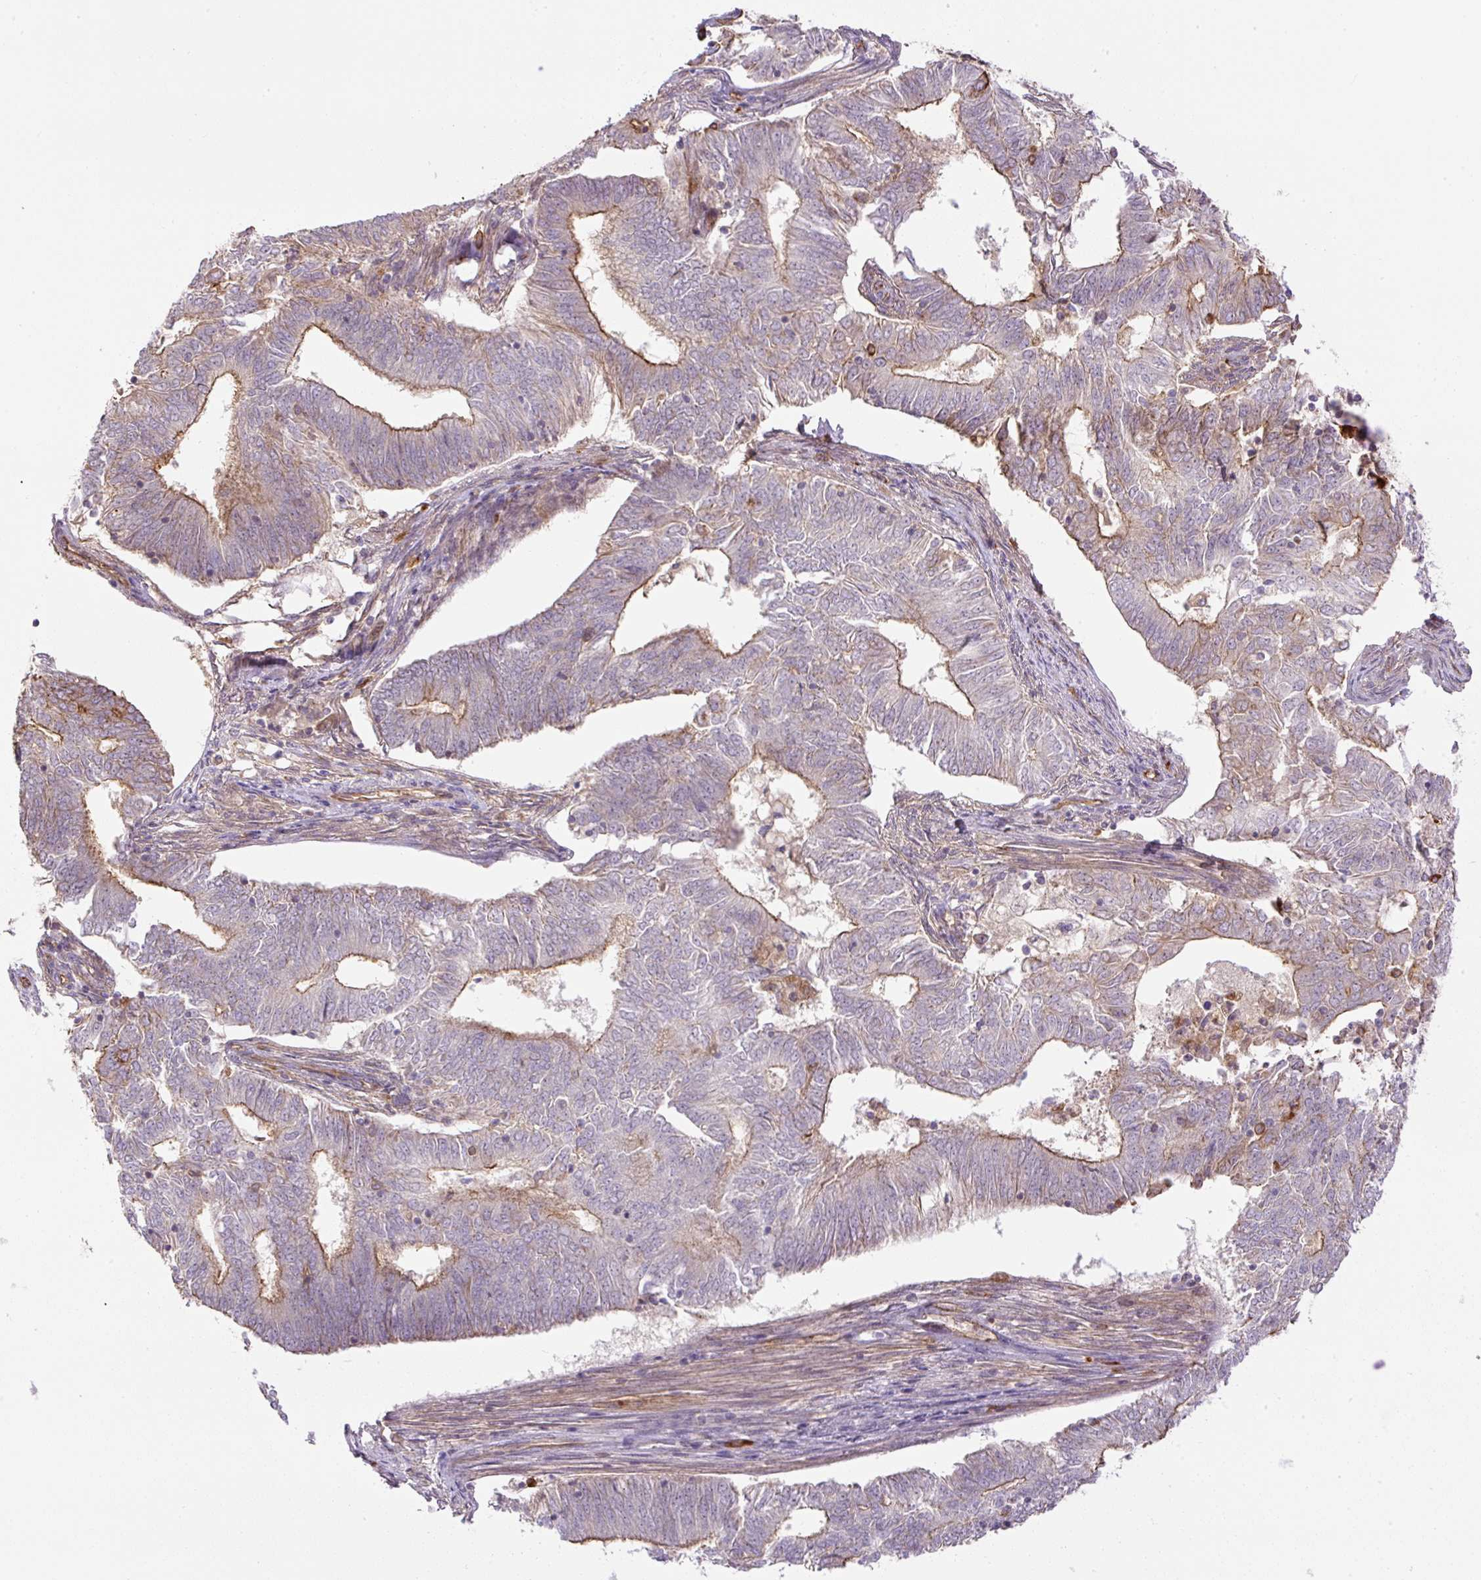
{"staining": {"intensity": "moderate", "quantity": "<25%", "location": "cytoplasmic/membranous"}, "tissue": "endometrial cancer", "cell_type": "Tumor cells", "image_type": "cancer", "snomed": [{"axis": "morphology", "description": "Adenocarcinoma, NOS"}, {"axis": "topography", "description": "Endometrium"}], "caption": "High-magnification brightfield microscopy of adenocarcinoma (endometrial) stained with DAB (3,3'-diaminobenzidine) (brown) and counterstained with hematoxylin (blue). tumor cells exhibit moderate cytoplasmic/membranous staining is present in about<25% of cells. (Brightfield microscopy of DAB IHC at high magnification).", "gene": "B3GALT5", "patient": {"sex": "female", "age": 62}}